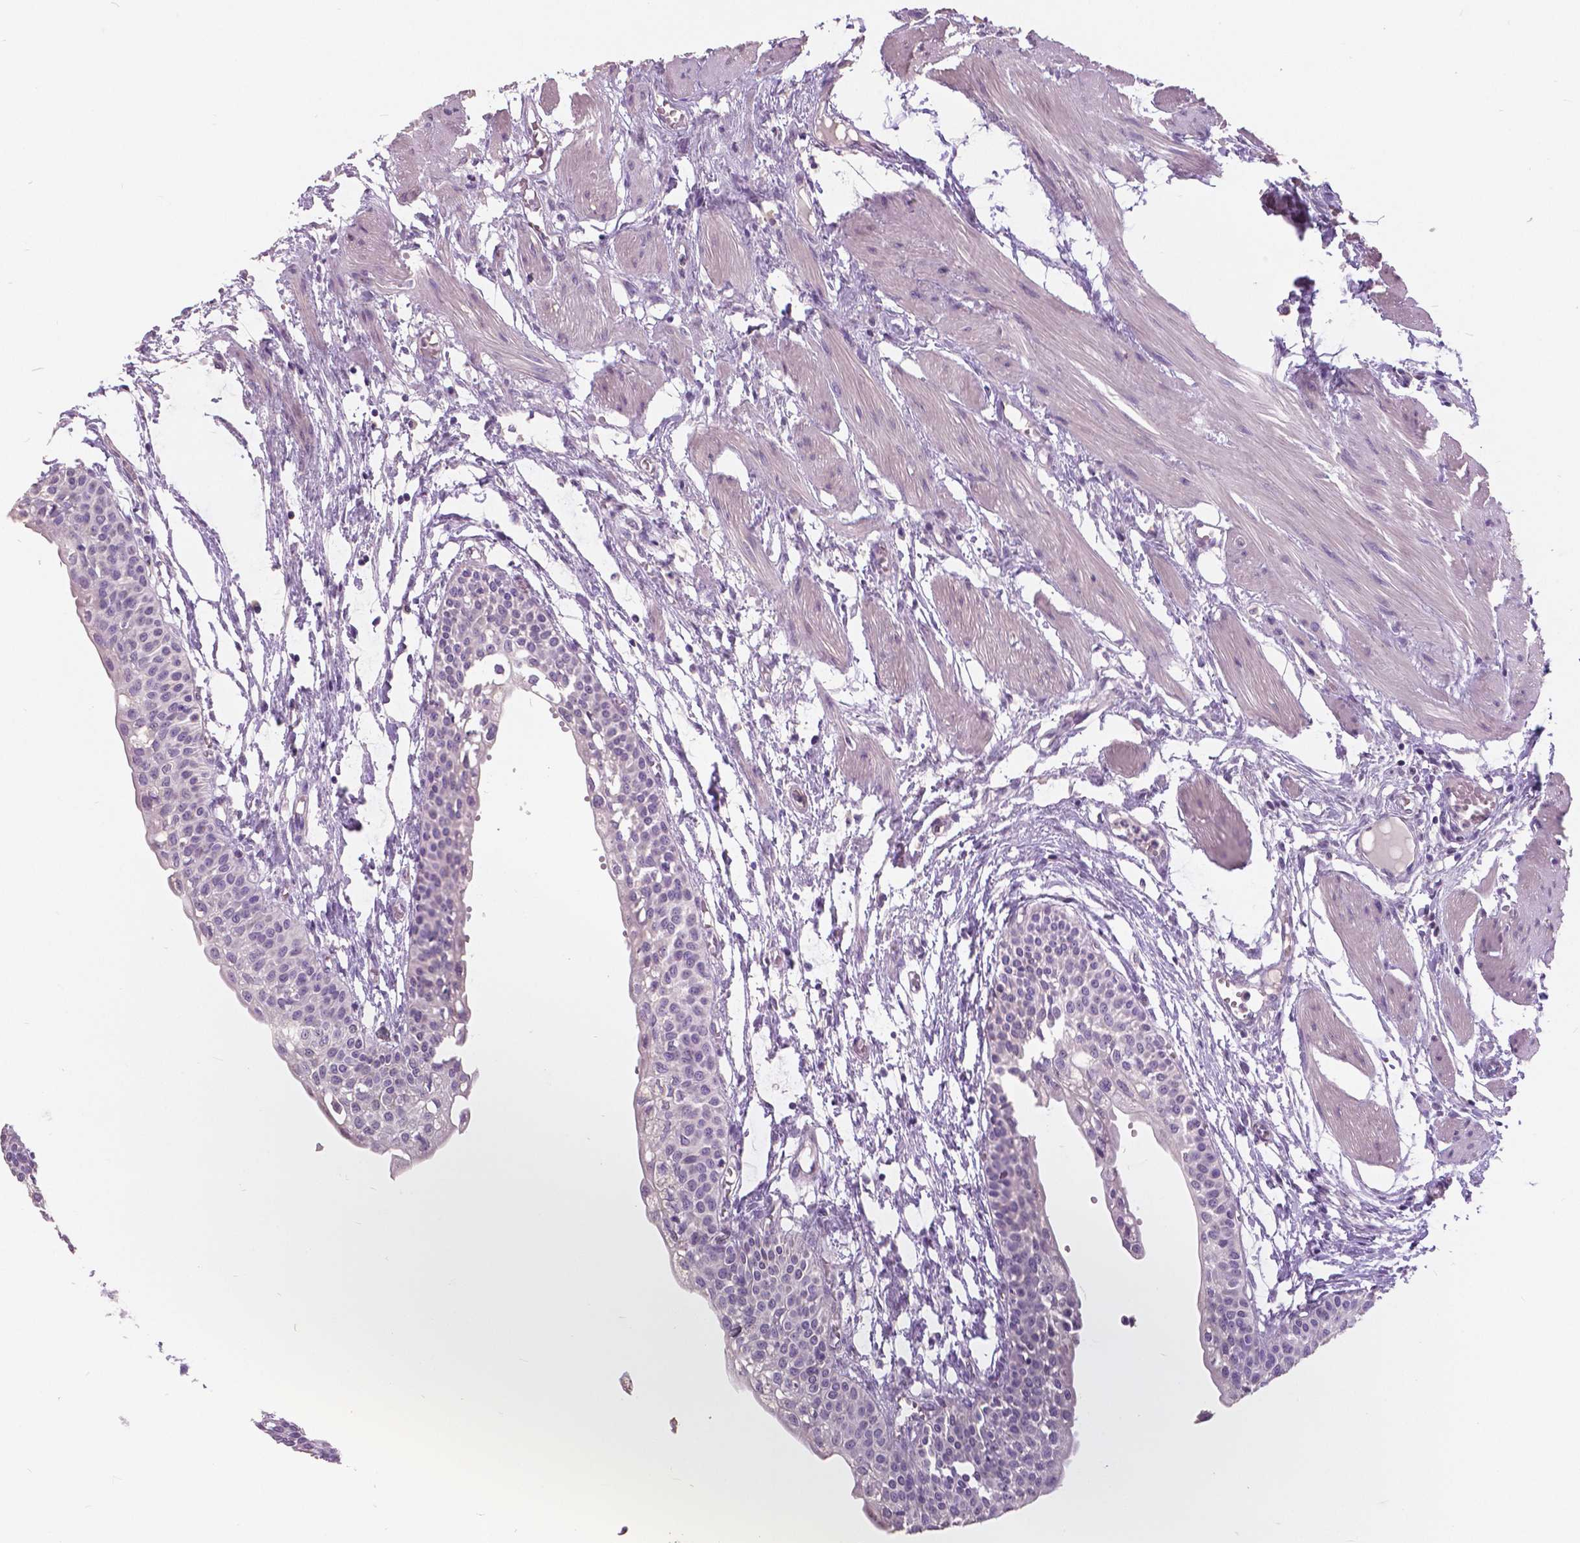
{"staining": {"intensity": "negative", "quantity": "none", "location": "none"}, "tissue": "urinary bladder", "cell_type": "Urothelial cells", "image_type": "normal", "snomed": [{"axis": "morphology", "description": "Normal tissue, NOS"}, {"axis": "topography", "description": "Urinary bladder"}, {"axis": "topography", "description": "Peripheral nerve tissue"}], "caption": "DAB (3,3'-diaminobenzidine) immunohistochemical staining of benign urinary bladder shows no significant positivity in urothelial cells. The staining was performed using DAB to visualize the protein expression in brown, while the nuclei were stained in blue with hematoxylin (Magnification: 20x).", "gene": "GRIN2A", "patient": {"sex": "male", "age": 55}}